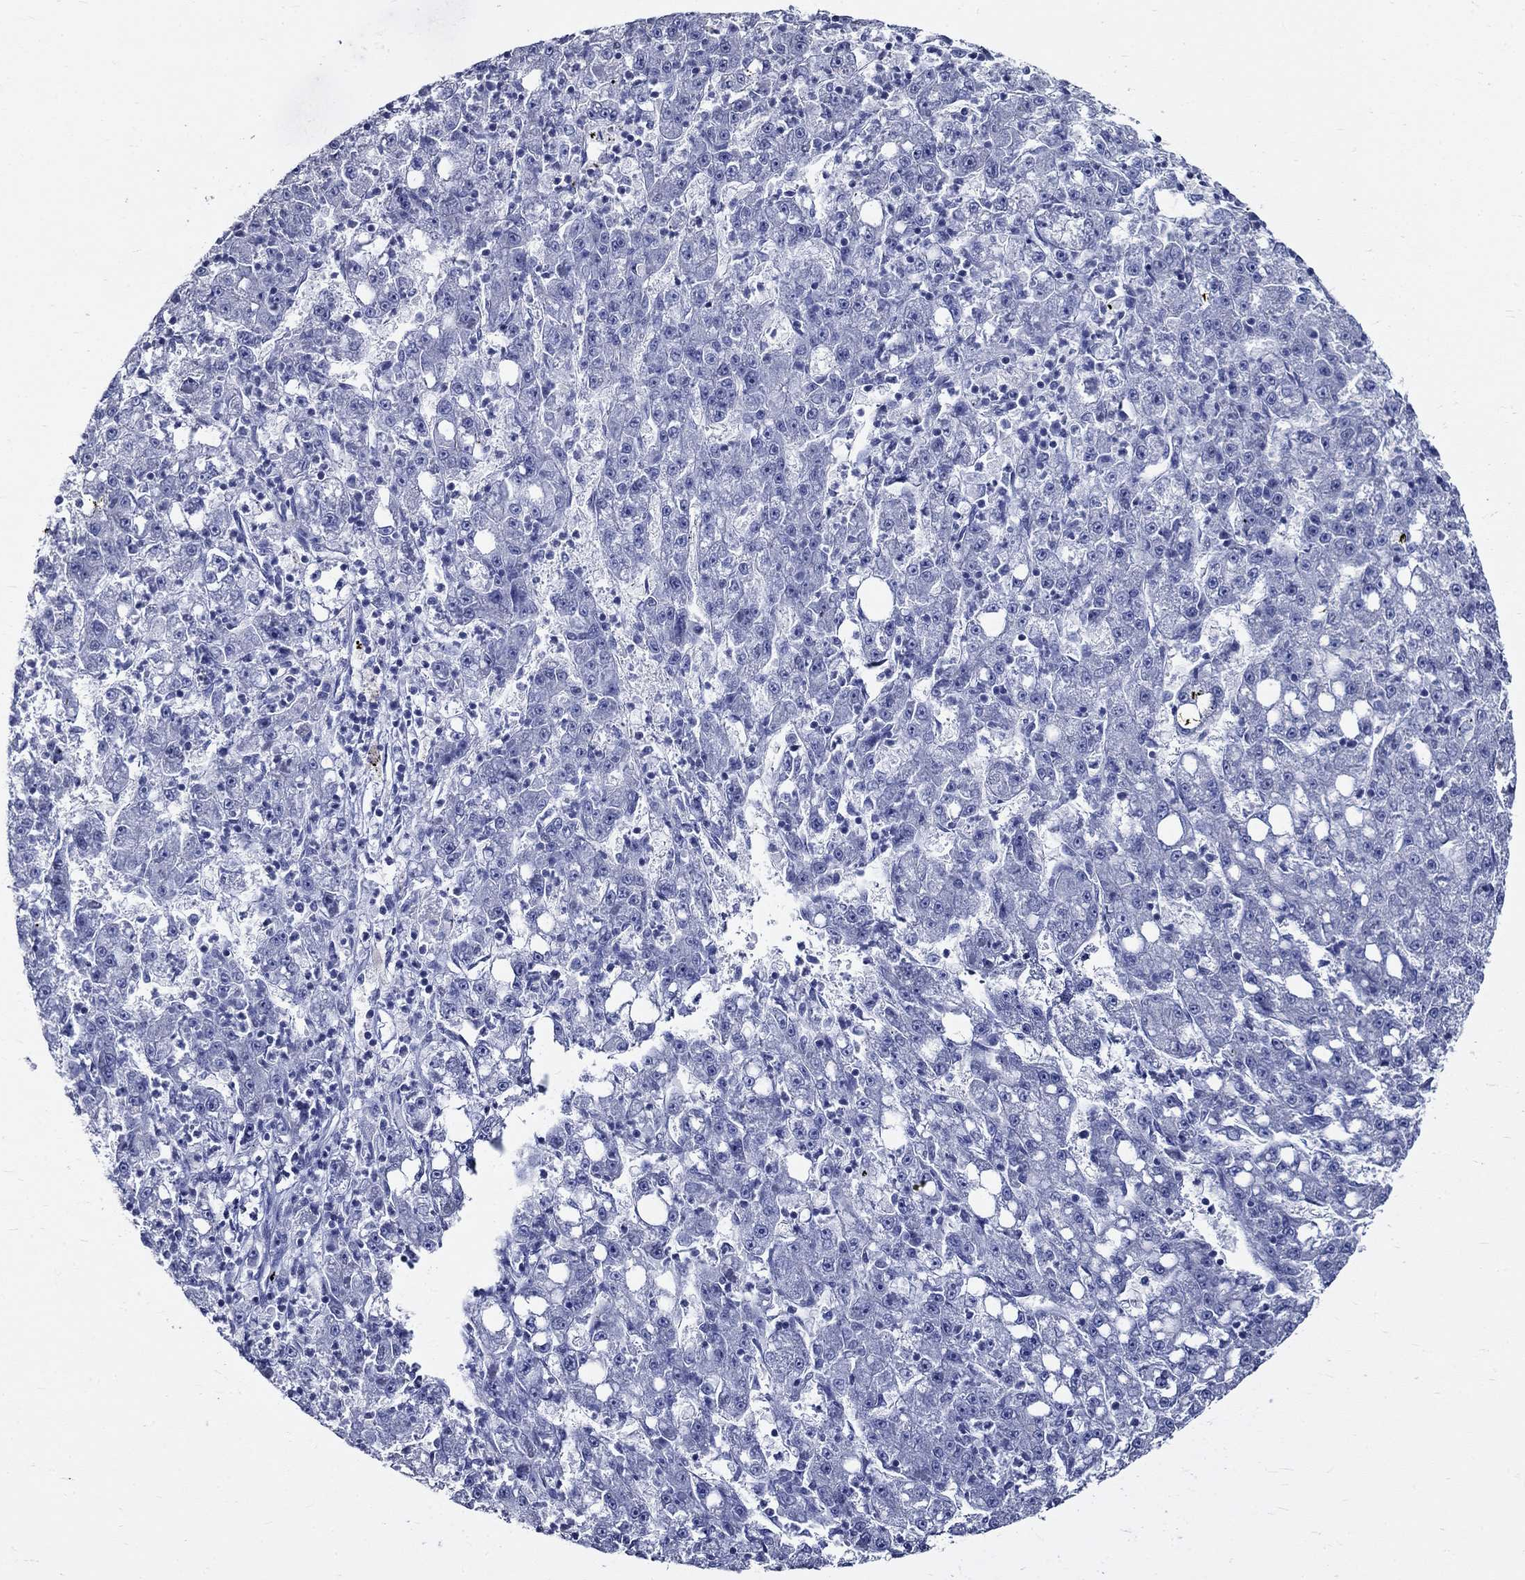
{"staining": {"intensity": "negative", "quantity": "none", "location": "none"}, "tissue": "liver cancer", "cell_type": "Tumor cells", "image_type": "cancer", "snomed": [{"axis": "morphology", "description": "Carcinoma, Hepatocellular, NOS"}, {"axis": "topography", "description": "Liver"}], "caption": "Tumor cells are negative for protein expression in human liver hepatocellular carcinoma.", "gene": "GUCA1A", "patient": {"sex": "female", "age": 65}}